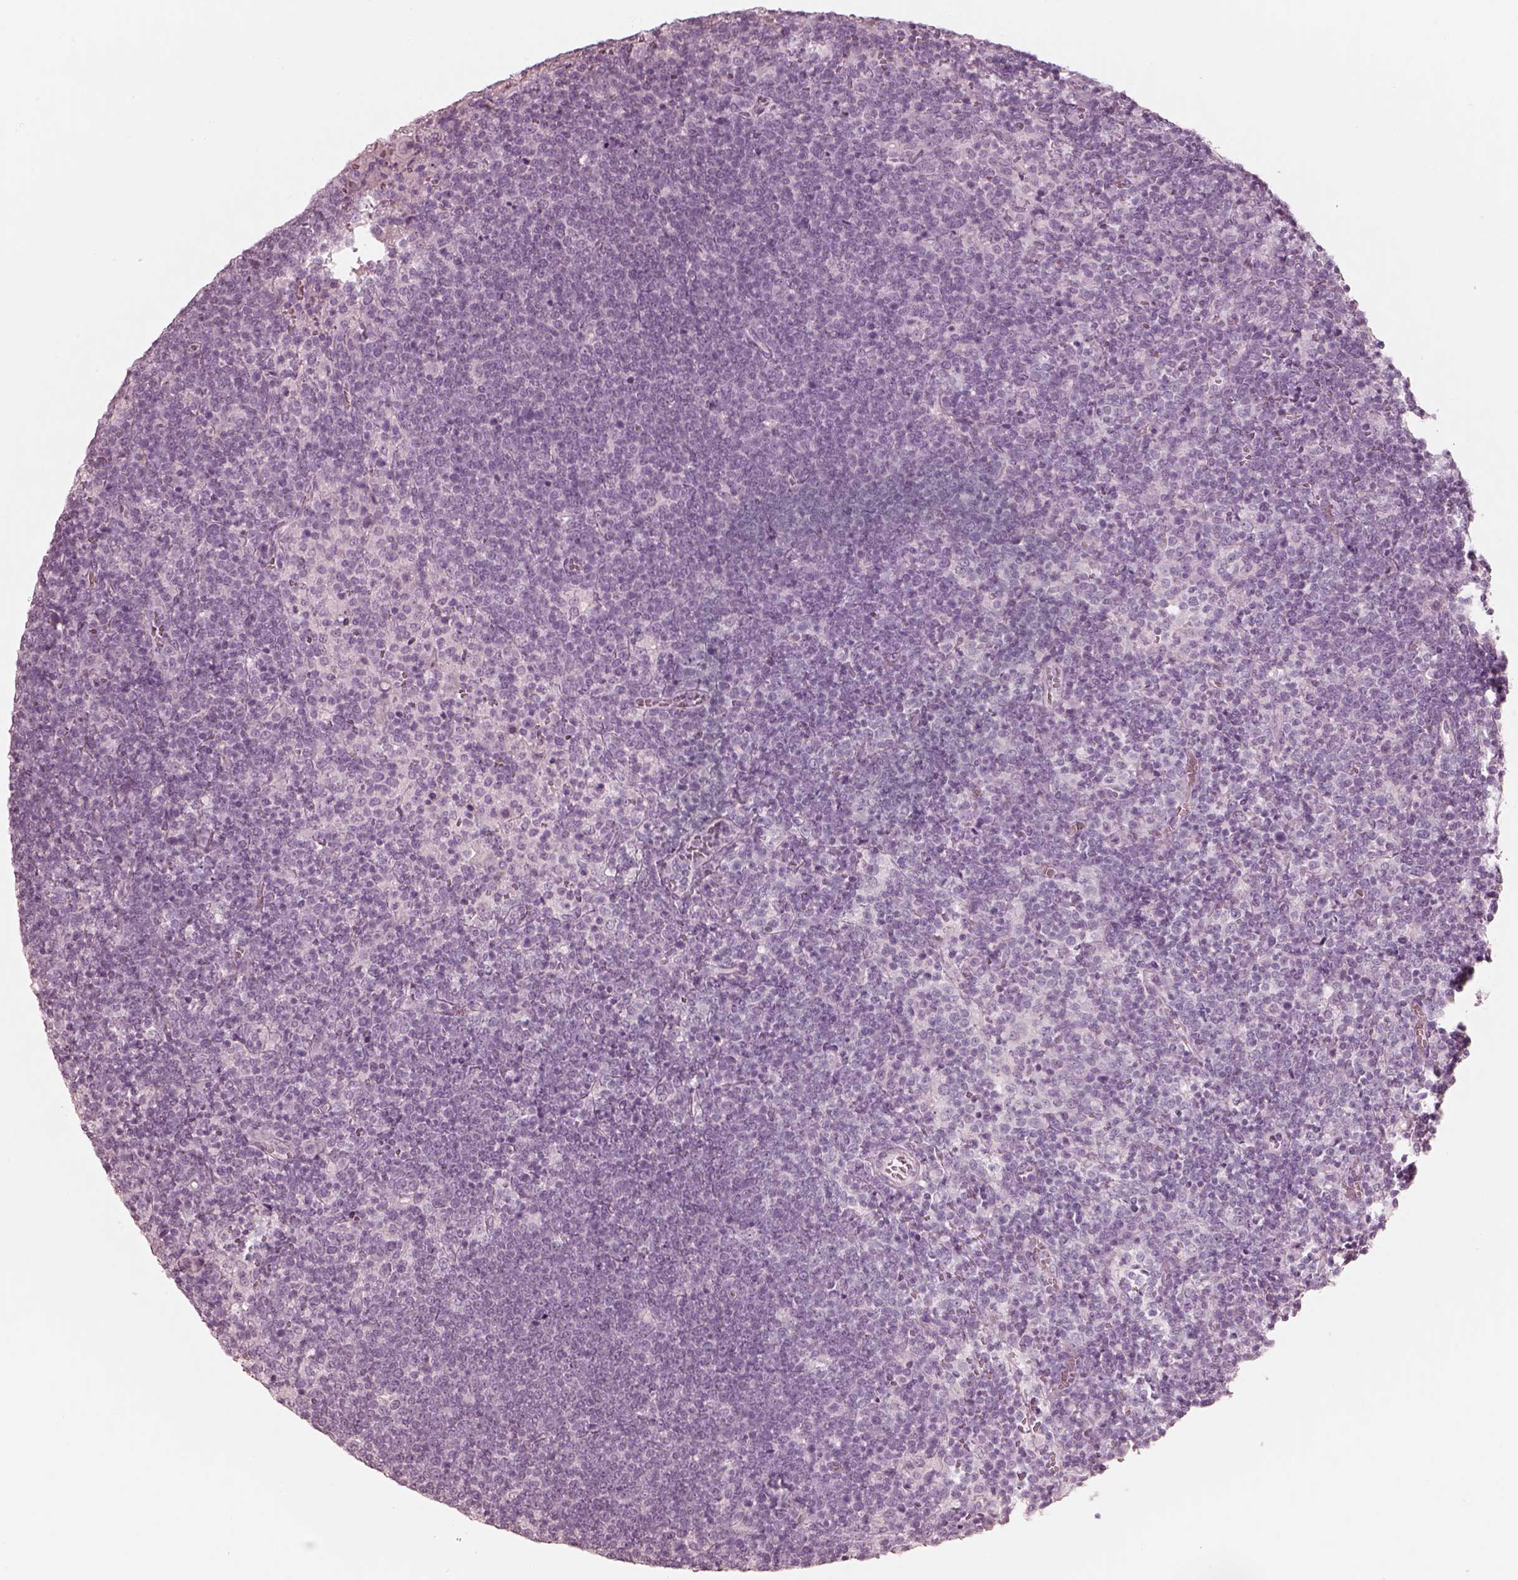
{"staining": {"intensity": "negative", "quantity": "none", "location": "none"}, "tissue": "lymphoma", "cell_type": "Tumor cells", "image_type": "cancer", "snomed": [{"axis": "morphology", "description": "Malignant lymphoma, non-Hodgkin's type, High grade"}, {"axis": "topography", "description": "Lymph node"}], "caption": "IHC of malignant lymphoma, non-Hodgkin's type (high-grade) reveals no staining in tumor cells.", "gene": "PON3", "patient": {"sex": "male", "age": 61}}